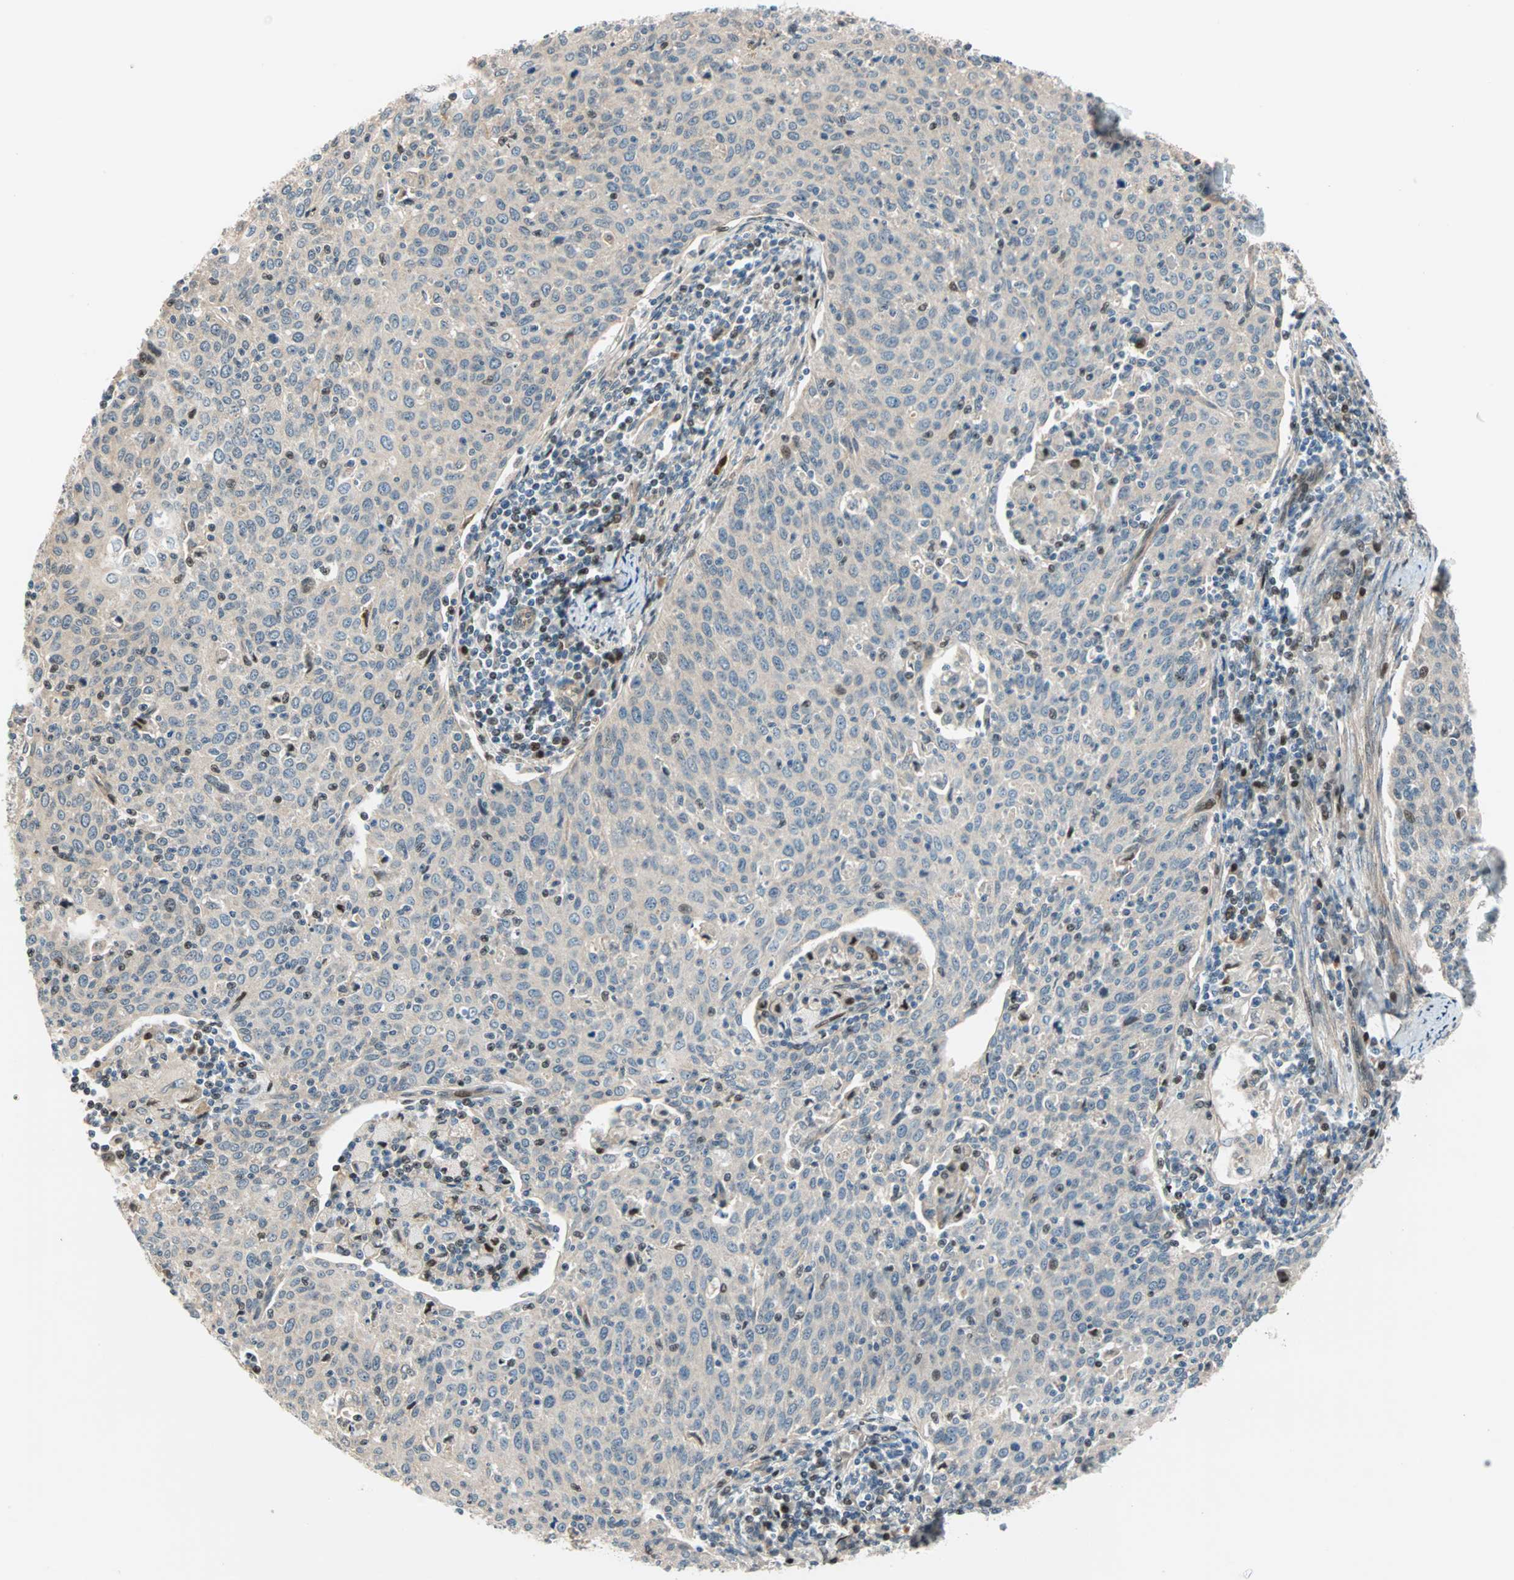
{"staining": {"intensity": "weak", "quantity": ">75%", "location": "cytoplasmic/membranous"}, "tissue": "cervical cancer", "cell_type": "Tumor cells", "image_type": "cancer", "snomed": [{"axis": "morphology", "description": "Squamous cell carcinoma, NOS"}, {"axis": "topography", "description": "Cervix"}], "caption": "Immunohistochemical staining of cervical cancer (squamous cell carcinoma) demonstrates low levels of weak cytoplasmic/membranous staining in approximately >75% of tumor cells. (brown staining indicates protein expression, while blue staining denotes nuclei).", "gene": "HECW1", "patient": {"sex": "female", "age": 38}}